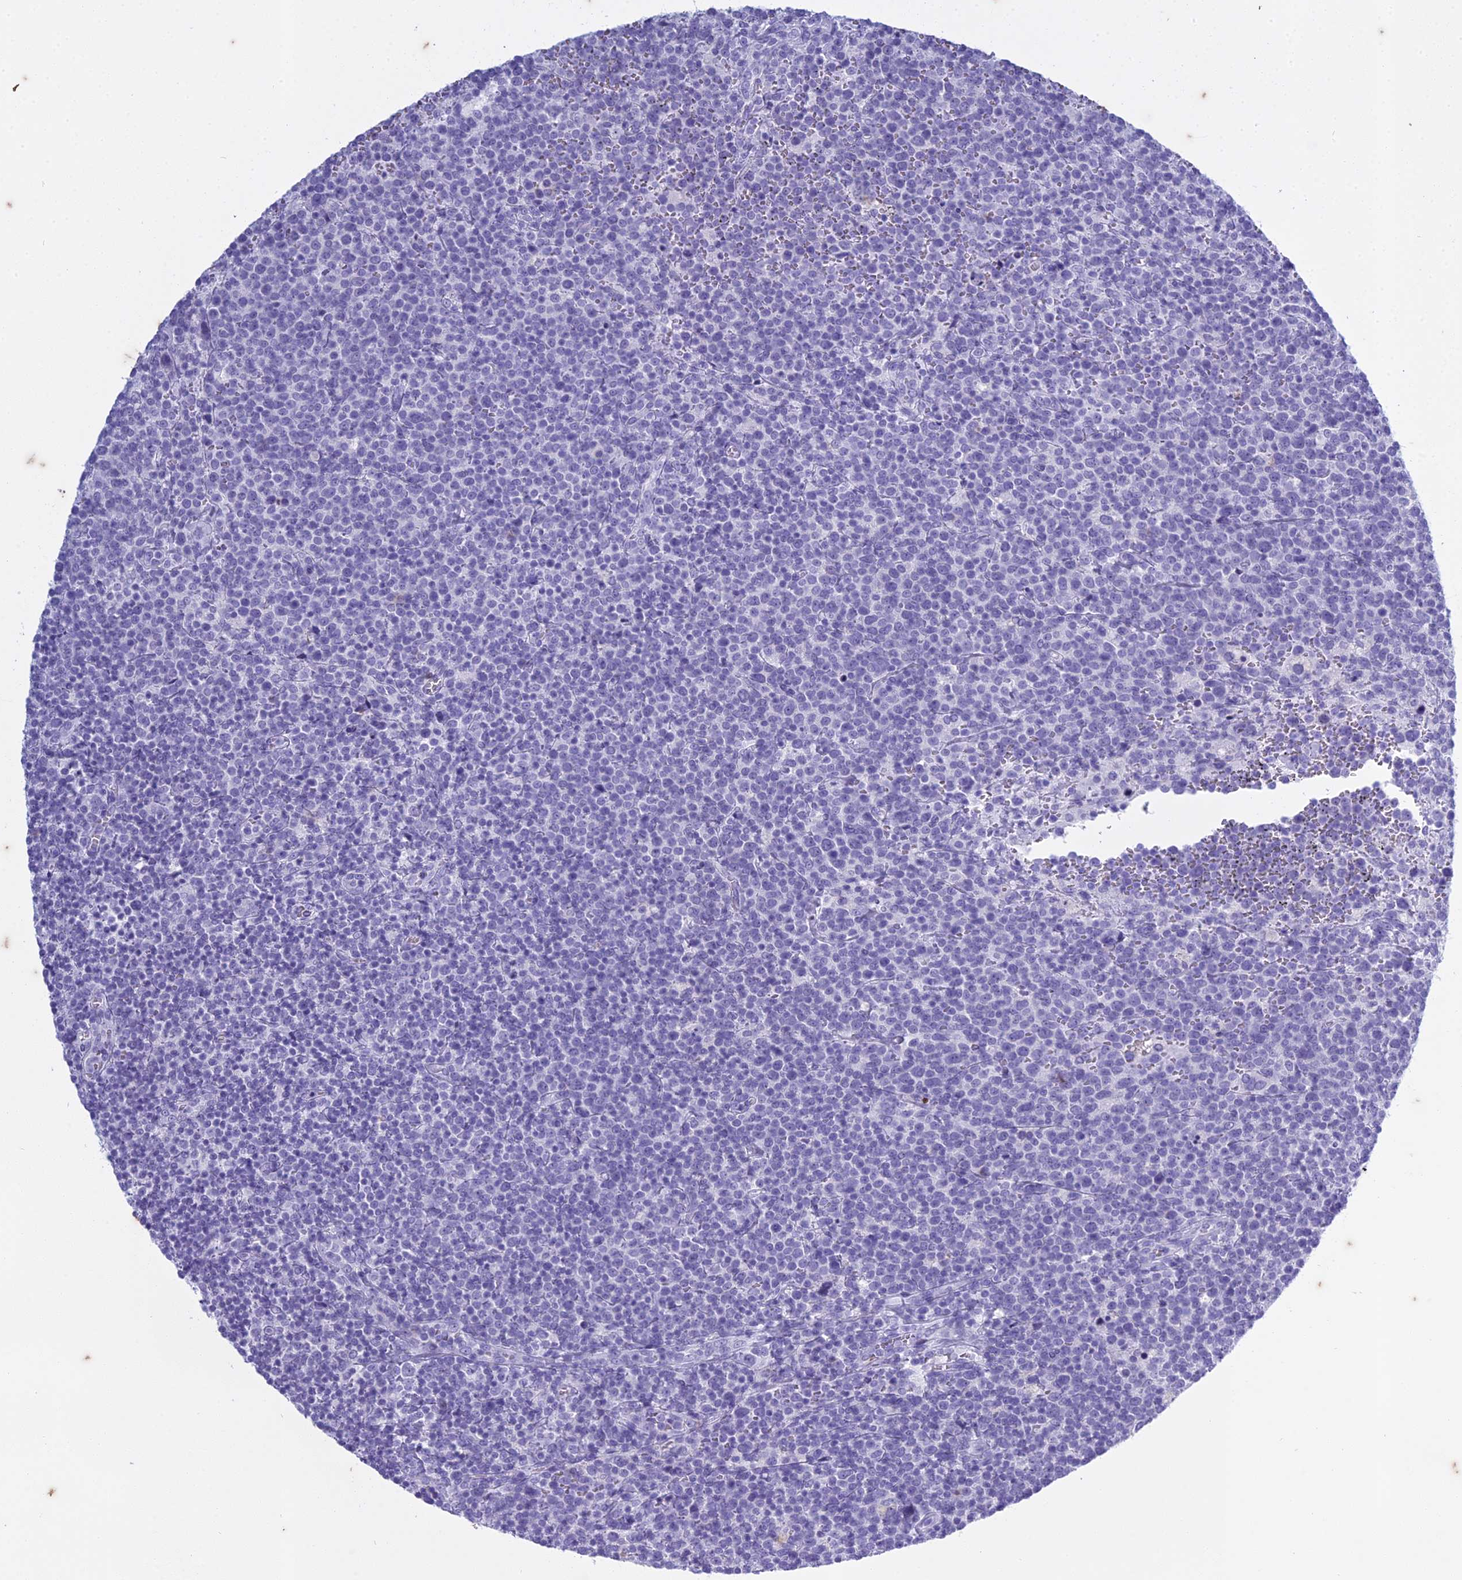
{"staining": {"intensity": "negative", "quantity": "none", "location": "none"}, "tissue": "lymphoma", "cell_type": "Tumor cells", "image_type": "cancer", "snomed": [{"axis": "morphology", "description": "Malignant lymphoma, non-Hodgkin's type, High grade"}, {"axis": "topography", "description": "Lymph node"}], "caption": "Tumor cells are negative for brown protein staining in lymphoma.", "gene": "HMGB4", "patient": {"sex": "male", "age": 61}}